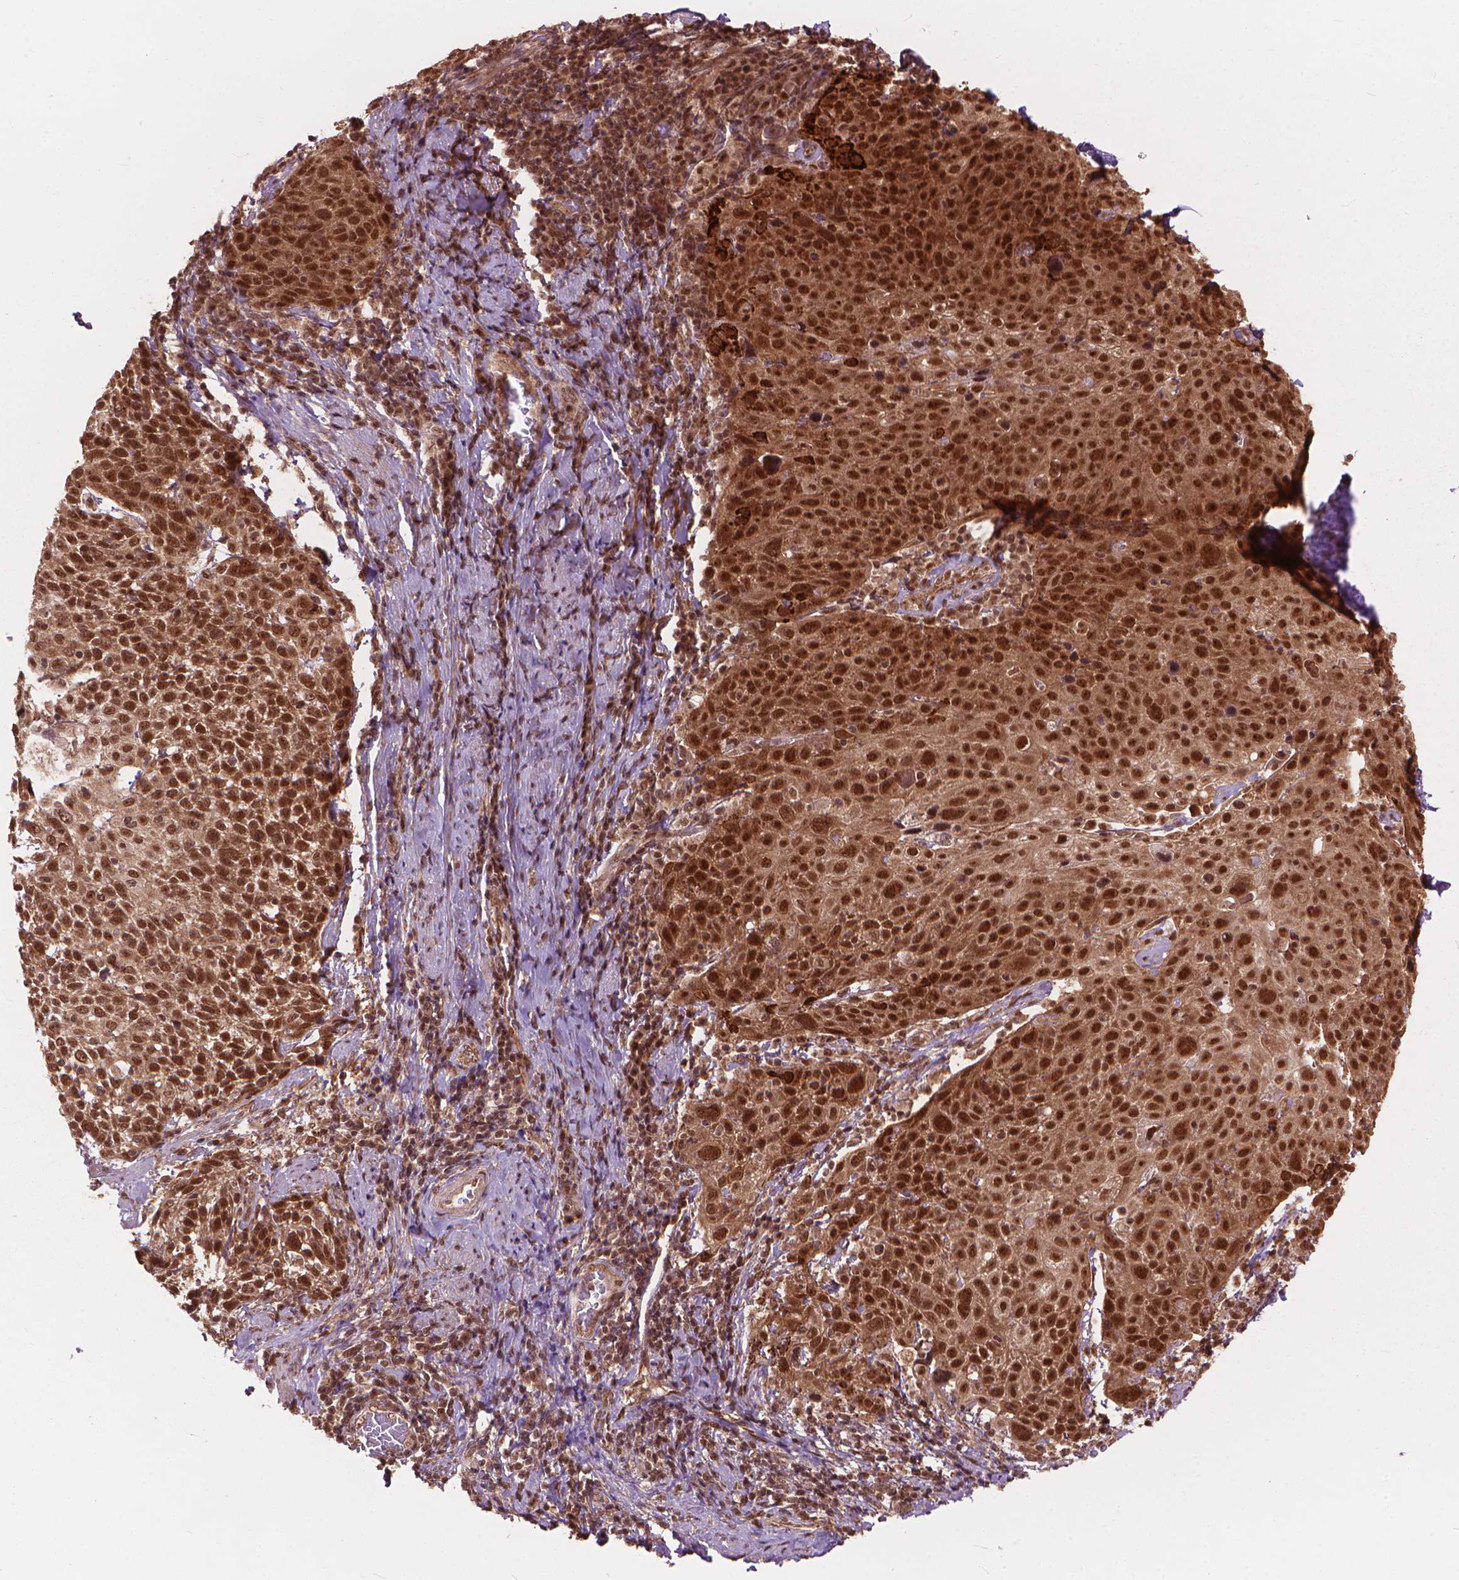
{"staining": {"intensity": "moderate", "quantity": ">75%", "location": "nuclear"}, "tissue": "cervical cancer", "cell_type": "Tumor cells", "image_type": "cancer", "snomed": [{"axis": "morphology", "description": "Squamous cell carcinoma, NOS"}, {"axis": "topography", "description": "Cervix"}], "caption": "Immunohistochemical staining of cervical squamous cell carcinoma shows medium levels of moderate nuclear positivity in approximately >75% of tumor cells.", "gene": "SSU72", "patient": {"sex": "female", "age": 61}}